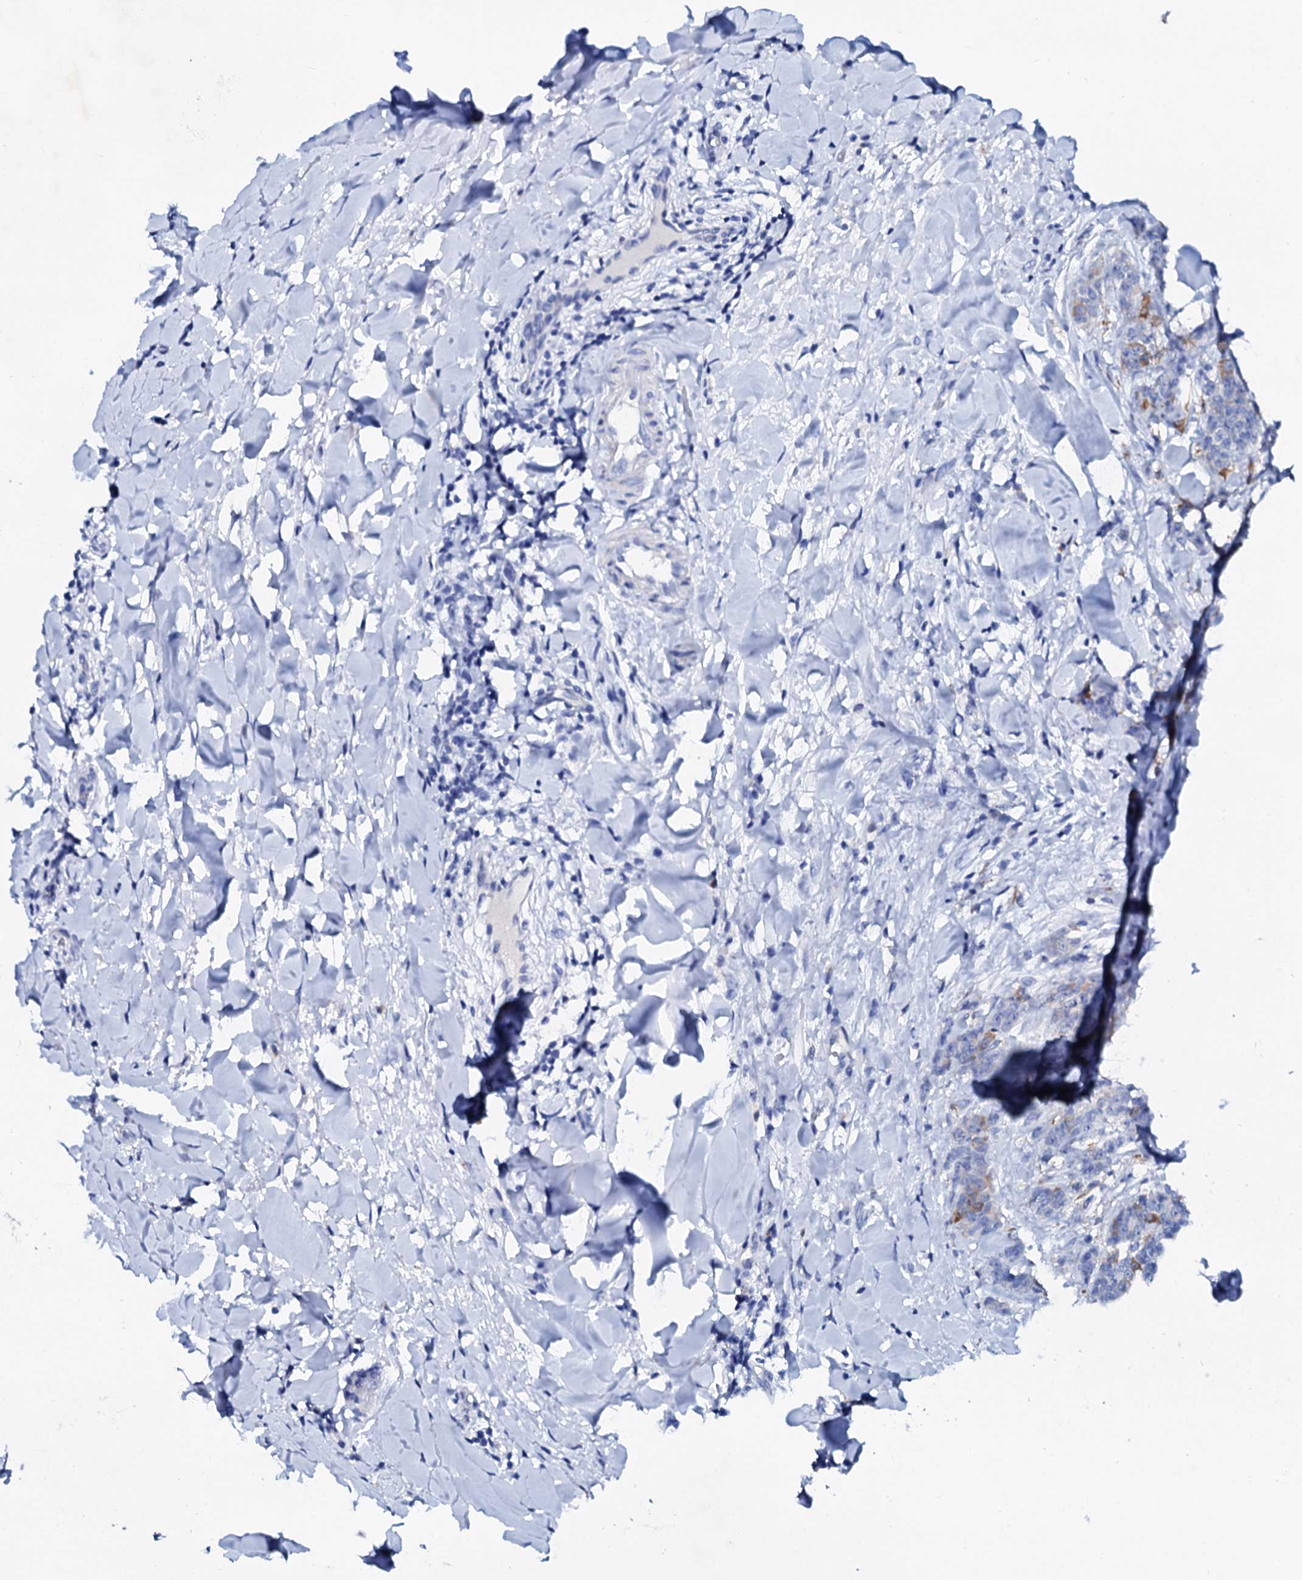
{"staining": {"intensity": "moderate", "quantity": "<25%", "location": "cytoplasmic/membranous"}, "tissue": "breast cancer", "cell_type": "Tumor cells", "image_type": "cancer", "snomed": [{"axis": "morphology", "description": "Duct carcinoma"}, {"axis": "topography", "description": "Breast"}], "caption": "This is an image of immunohistochemistry staining of breast cancer (intraductal carcinoma), which shows moderate staining in the cytoplasmic/membranous of tumor cells.", "gene": "GLB1L3", "patient": {"sex": "female", "age": 40}}